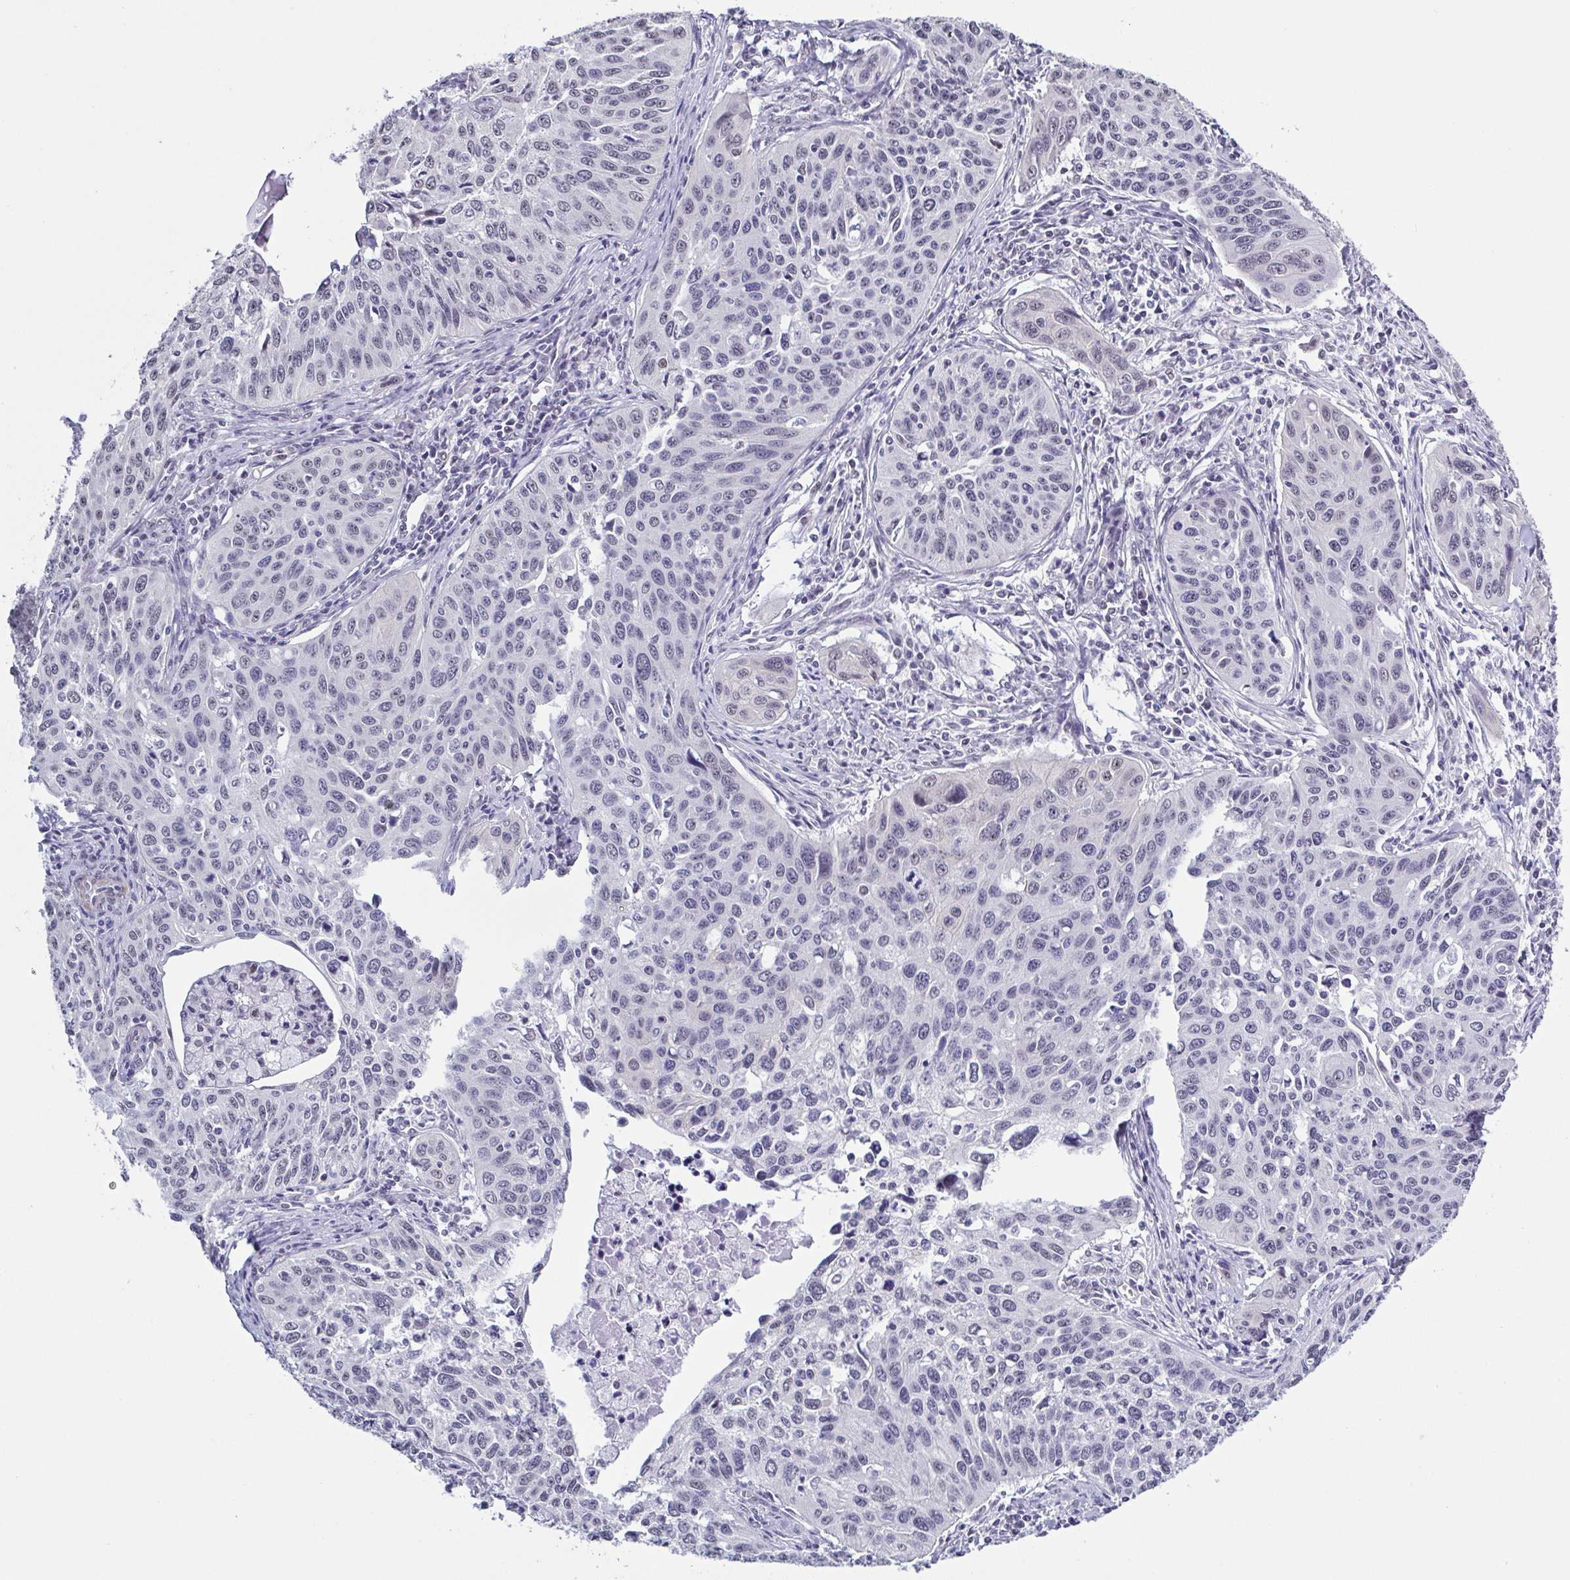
{"staining": {"intensity": "negative", "quantity": "none", "location": "none"}, "tissue": "cervical cancer", "cell_type": "Tumor cells", "image_type": "cancer", "snomed": [{"axis": "morphology", "description": "Squamous cell carcinoma, NOS"}, {"axis": "topography", "description": "Cervix"}], "caption": "The histopathology image exhibits no significant staining in tumor cells of cervical squamous cell carcinoma. (Immunohistochemistry, brightfield microscopy, high magnification).", "gene": "TMEM92", "patient": {"sex": "female", "age": 31}}